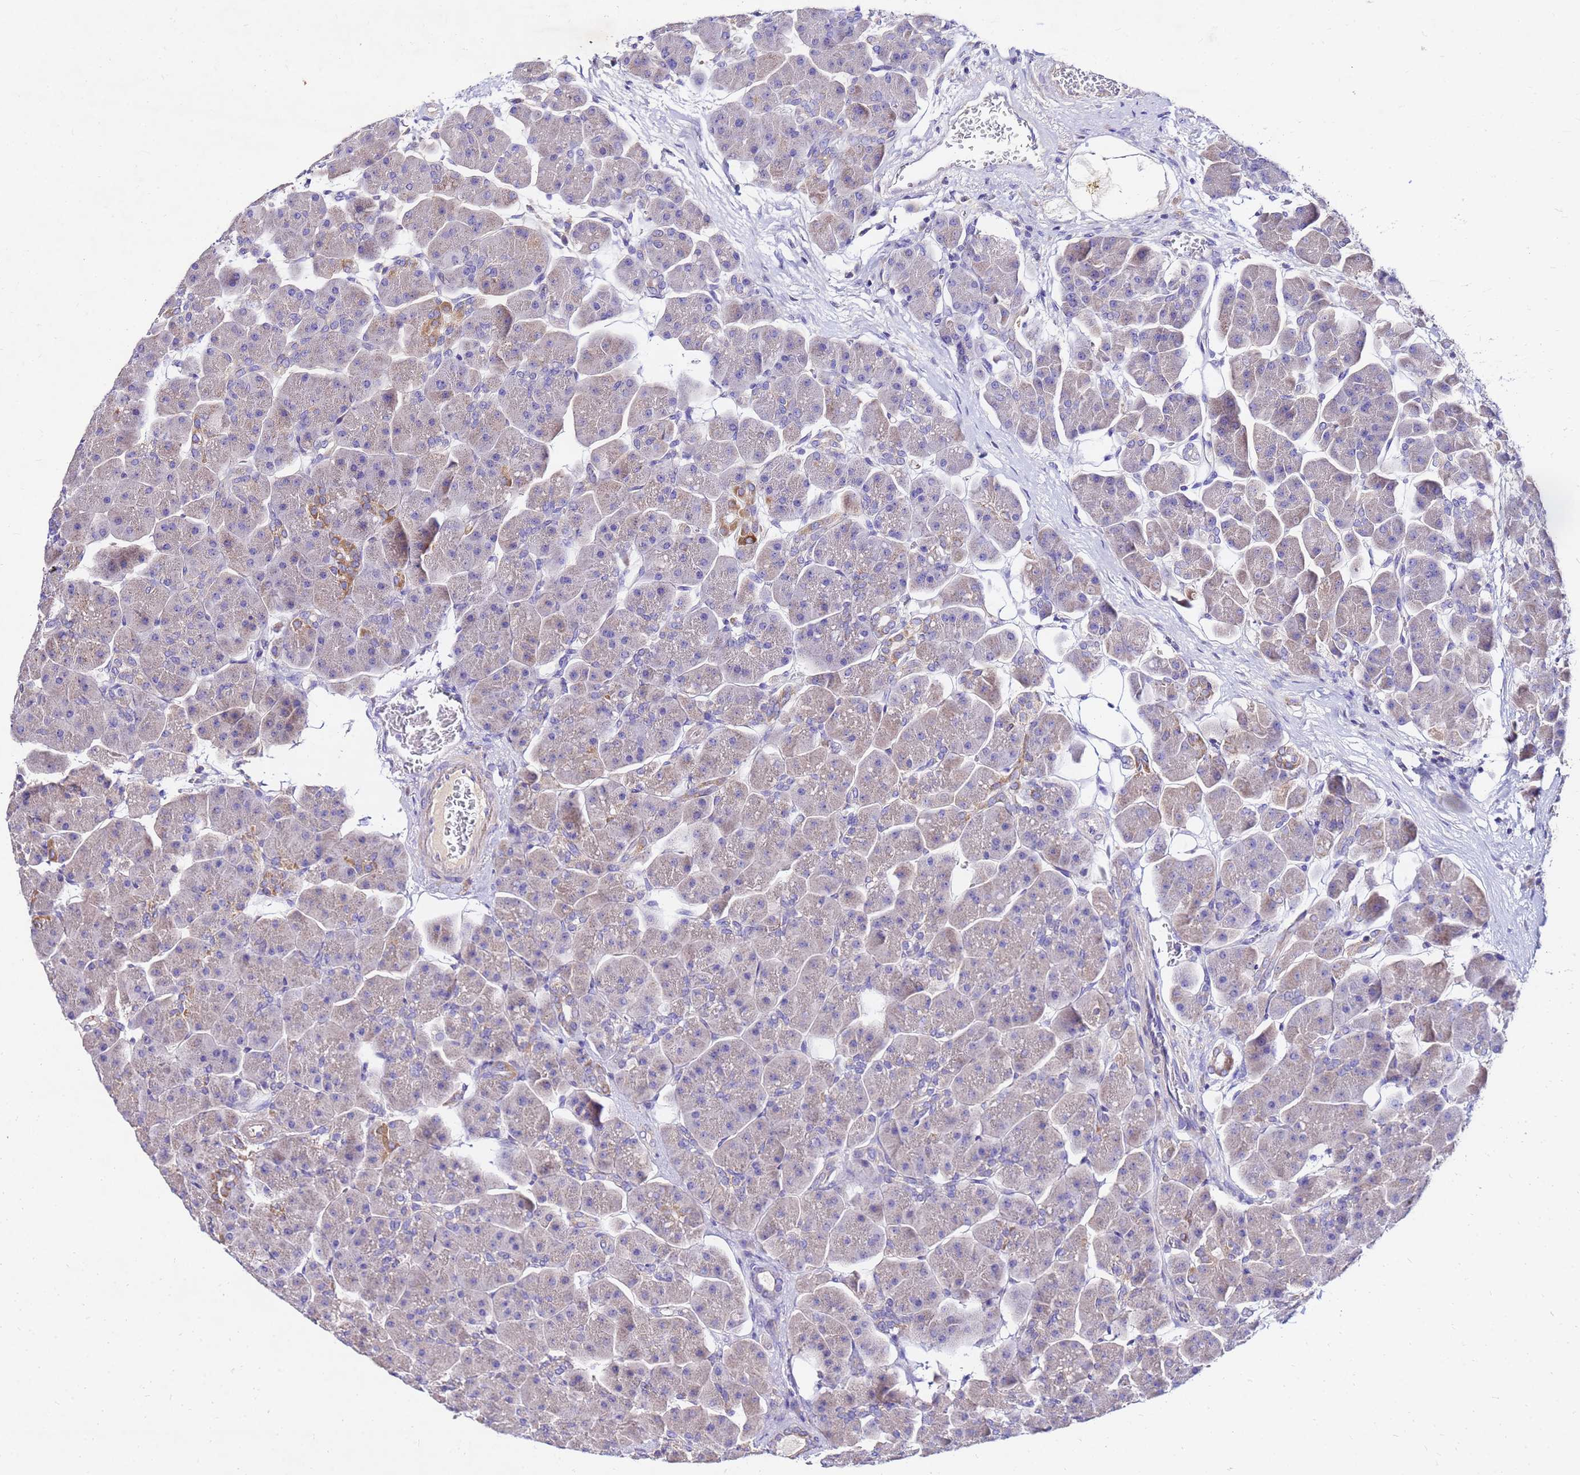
{"staining": {"intensity": "moderate", "quantity": "<25%", "location": "cytoplasmic/membranous"}, "tissue": "pancreas", "cell_type": "Exocrine glandular cells", "image_type": "normal", "snomed": [{"axis": "morphology", "description": "Normal tissue, NOS"}, {"axis": "topography", "description": "Pancreas"}], "caption": "Immunohistochemistry (IHC) (DAB (3,3'-diaminobenzidine)) staining of unremarkable human pancreas shows moderate cytoplasmic/membranous protein staining in about <25% of exocrine glandular cells. Using DAB (3,3'-diaminobenzidine) (brown) and hematoxylin (blue) stains, captured at high magnification using brightfield microscopy.", "gene": "COX14", "patient": {"sex": "male", "age": 66}}